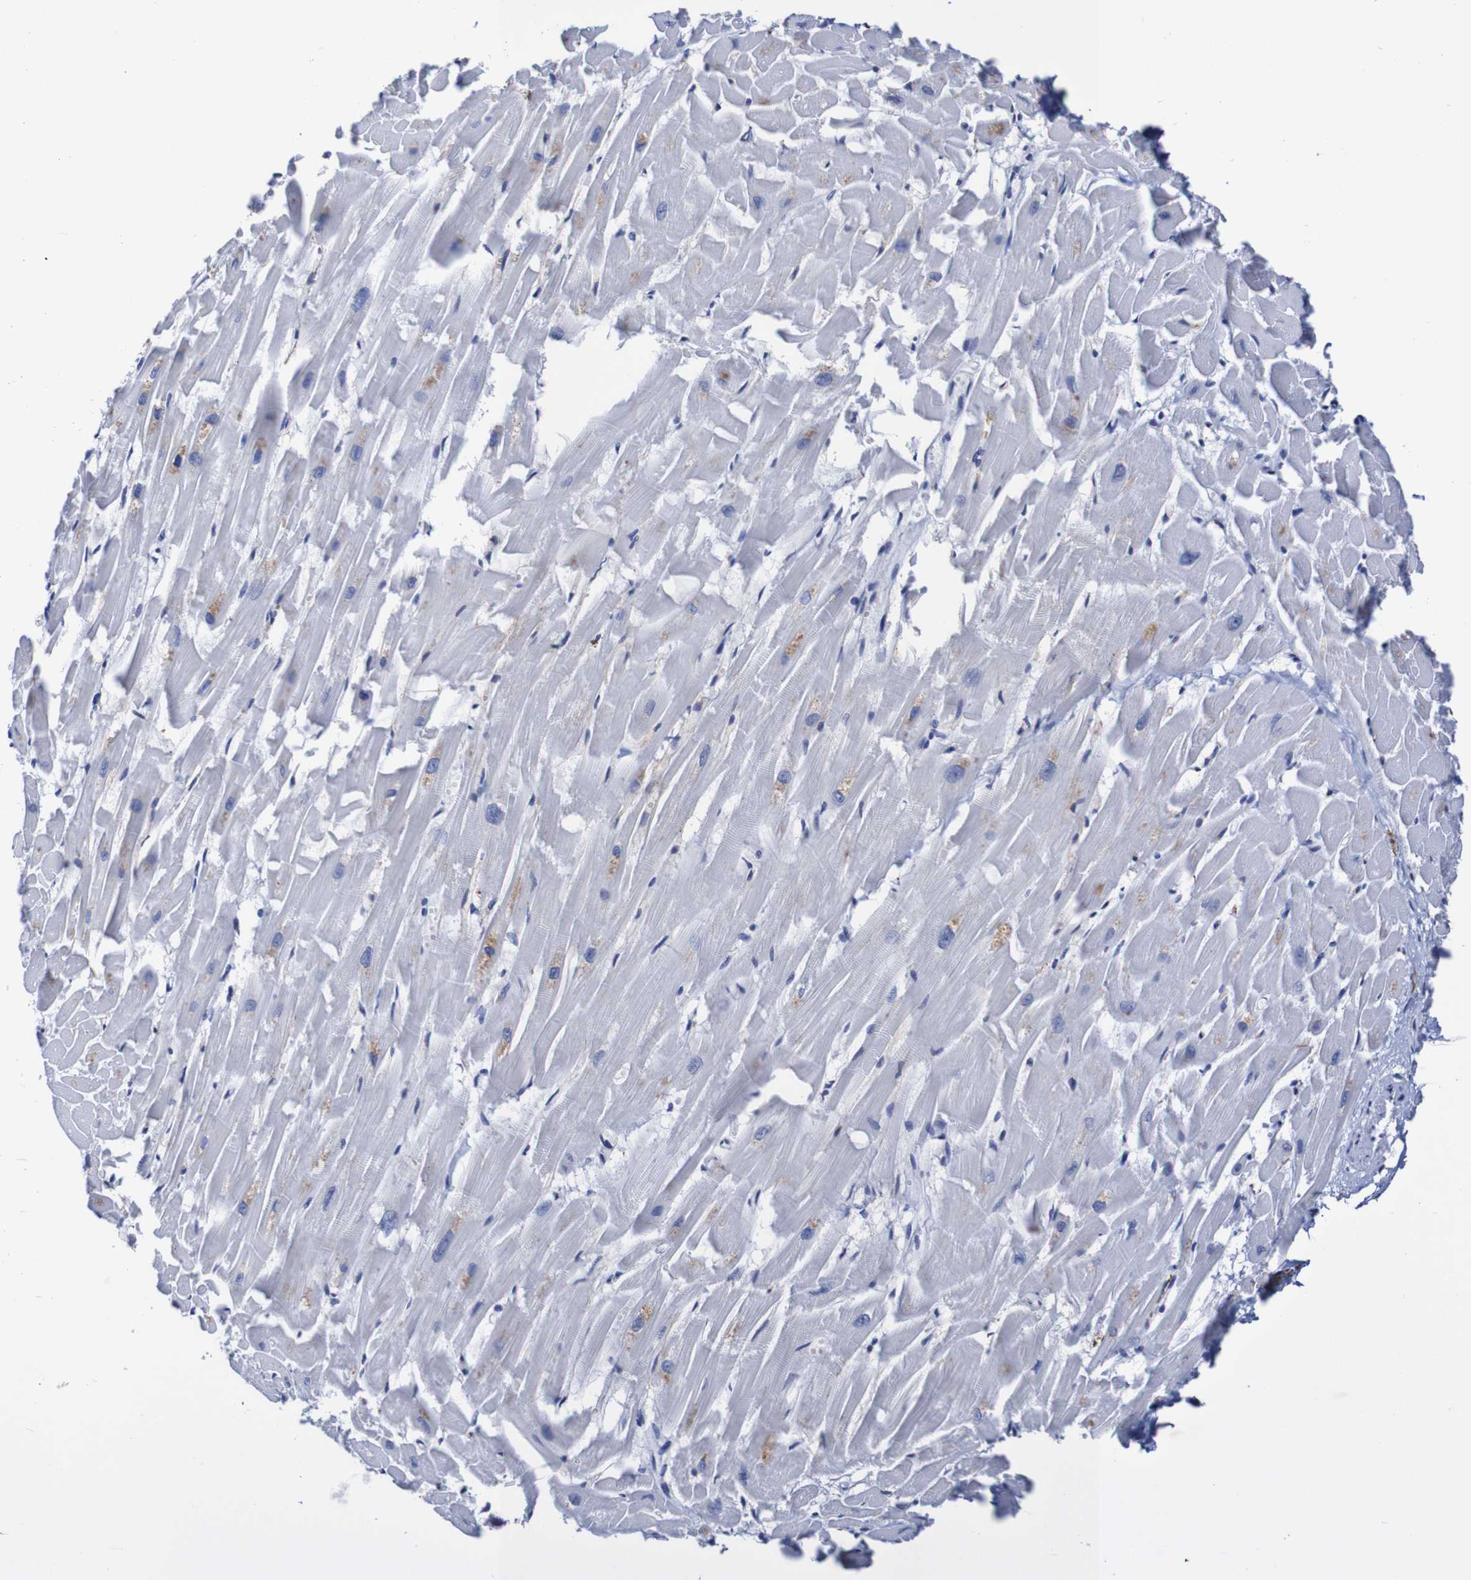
{"staining": {"intensity": "negative", "quantity": "none", "location": "none"}, "tissue": "heart muscle", "cell_type": "Cardiomyocytes", "image_type": "normal", "snomed": [{"axis": "morphology", "description": "Normal tissue, NOS"}, {"axis": "topography", "description": "Heart"}], "caption": "This image is of normal heart muscle stained with IHC to label a protein in brown with the nuclei are counter-stained blue. There is no staining in cardiomyocytes. The staining was performed using DAB (3,3'-diaminobenzidine) to visualize the protein expression in brown, while the nuclei were stained in blue with hematoxylin (Magnification: 20x).", "gene": "SEZ6", "patient": {"sex": "female", "age": 19}}